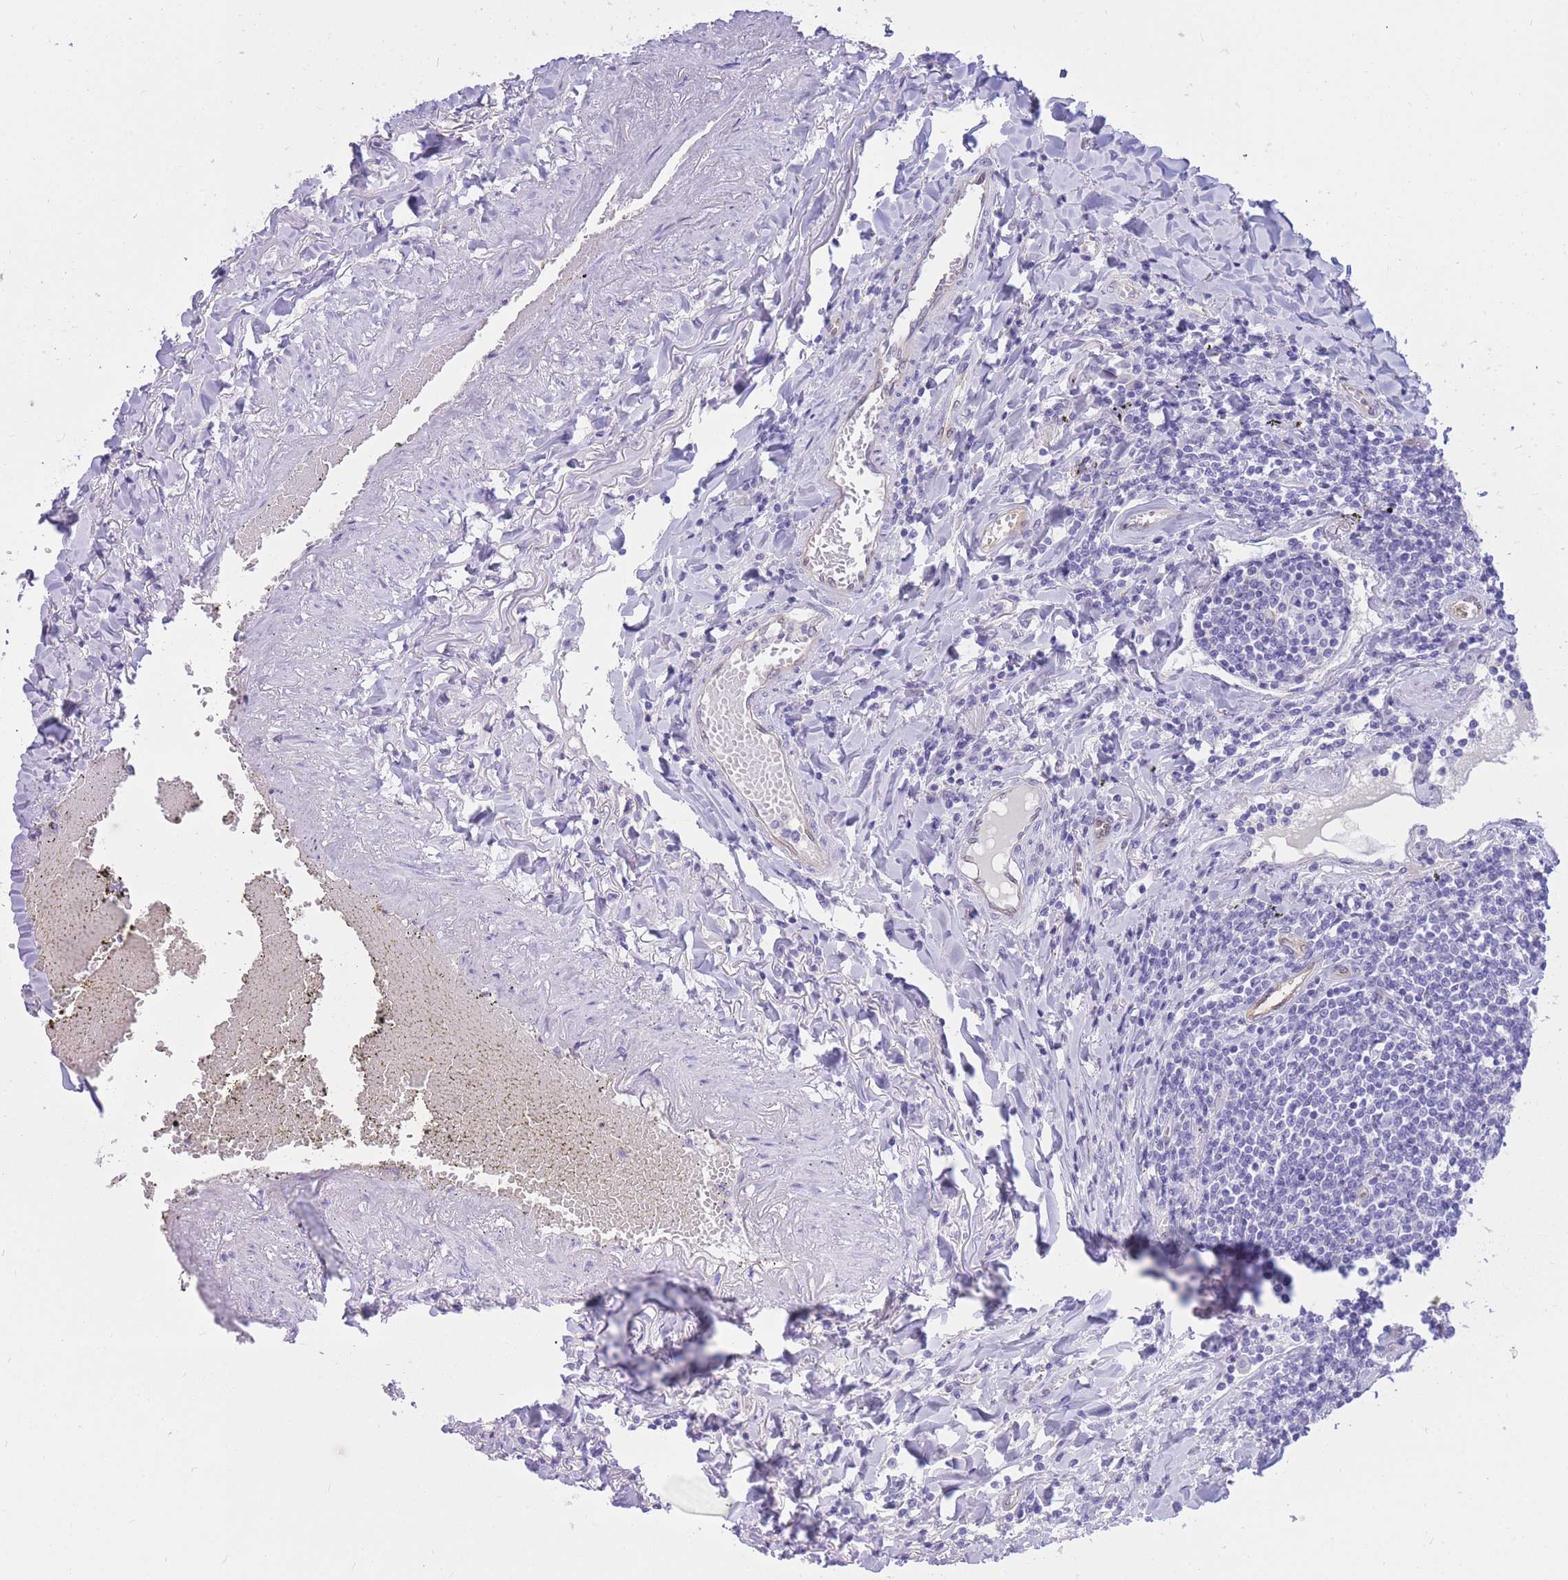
{"staining": {"intensity": "negative", "quantity": "none", "location": "none"}, "tissue": "lymphoma", "cell_type": "Tumor cells", "image_type": "cancer", "snomed": [{"axis": "morphology", "description": "Malignant lymphoma, non-Hodgkin's type, Low grade"}, {"axis": "topography", "description": "Lung"}], "caption": "Lymphoma stained for a protein using immunohistochemistry (IHC) shows no expression tumor cells.", "gene": "SULT1A1", "patient": {"sex": "female", "age": 71}}